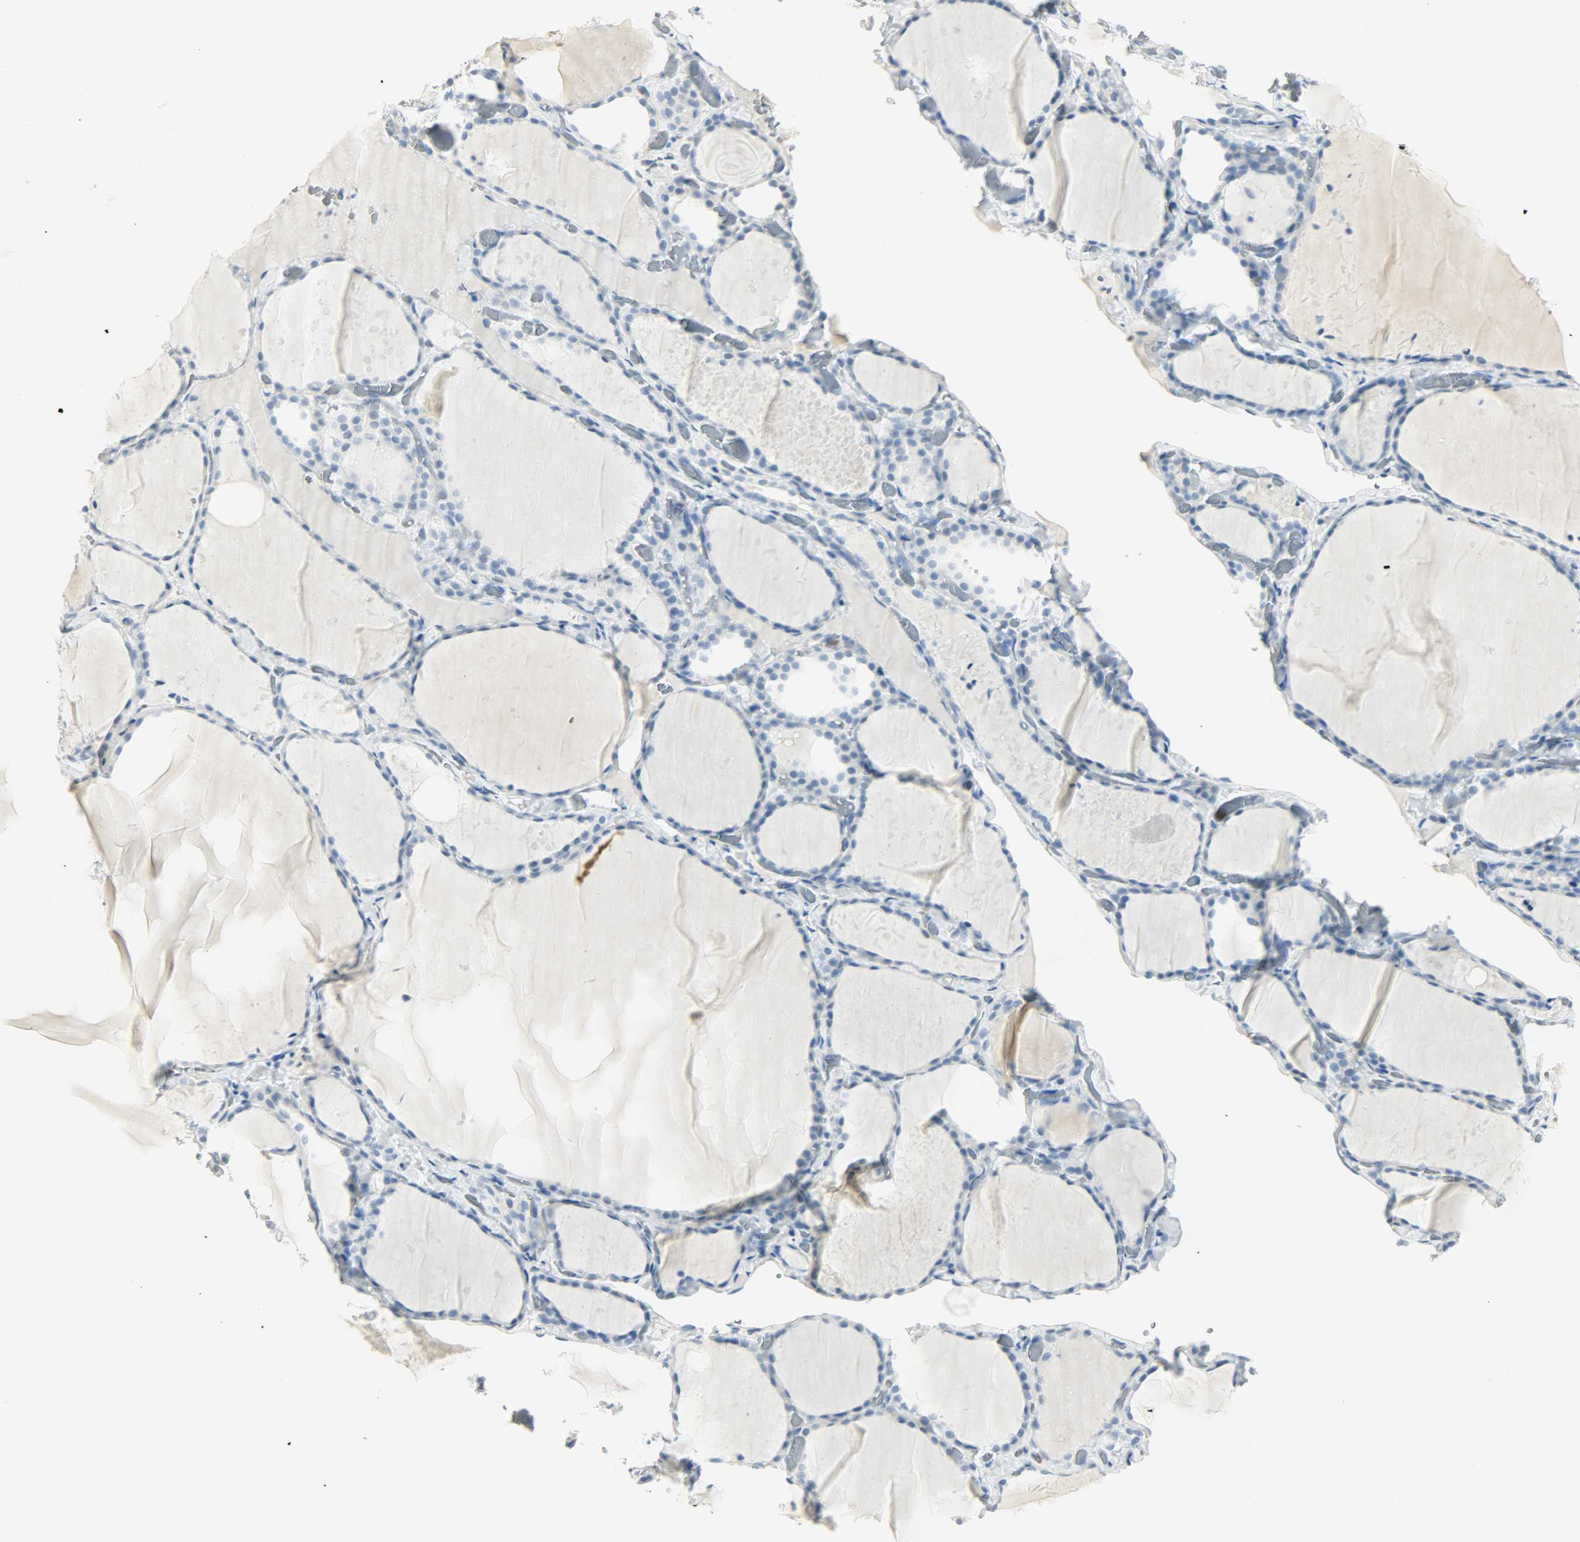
{"staining": {"intensity": "negative", "quantity": "none", "location": "none"}, "tissue": "thyroid gland", "cell_type": "Glandular cells", "image_type": "normal", "snomed": [{"axis": "morphology", "description": "Normal tissue, NOS"}, {"axis": "topography", "description": "Thyroid gland"}], "caption": "Immunohistochemistry micrograph of unremarkable thyroid gland stained for a protein (brown), which demonstrates no positivity in glandular cells.", "gene": "PTPN6", "patient": {"sex": "female", "age": 22}}